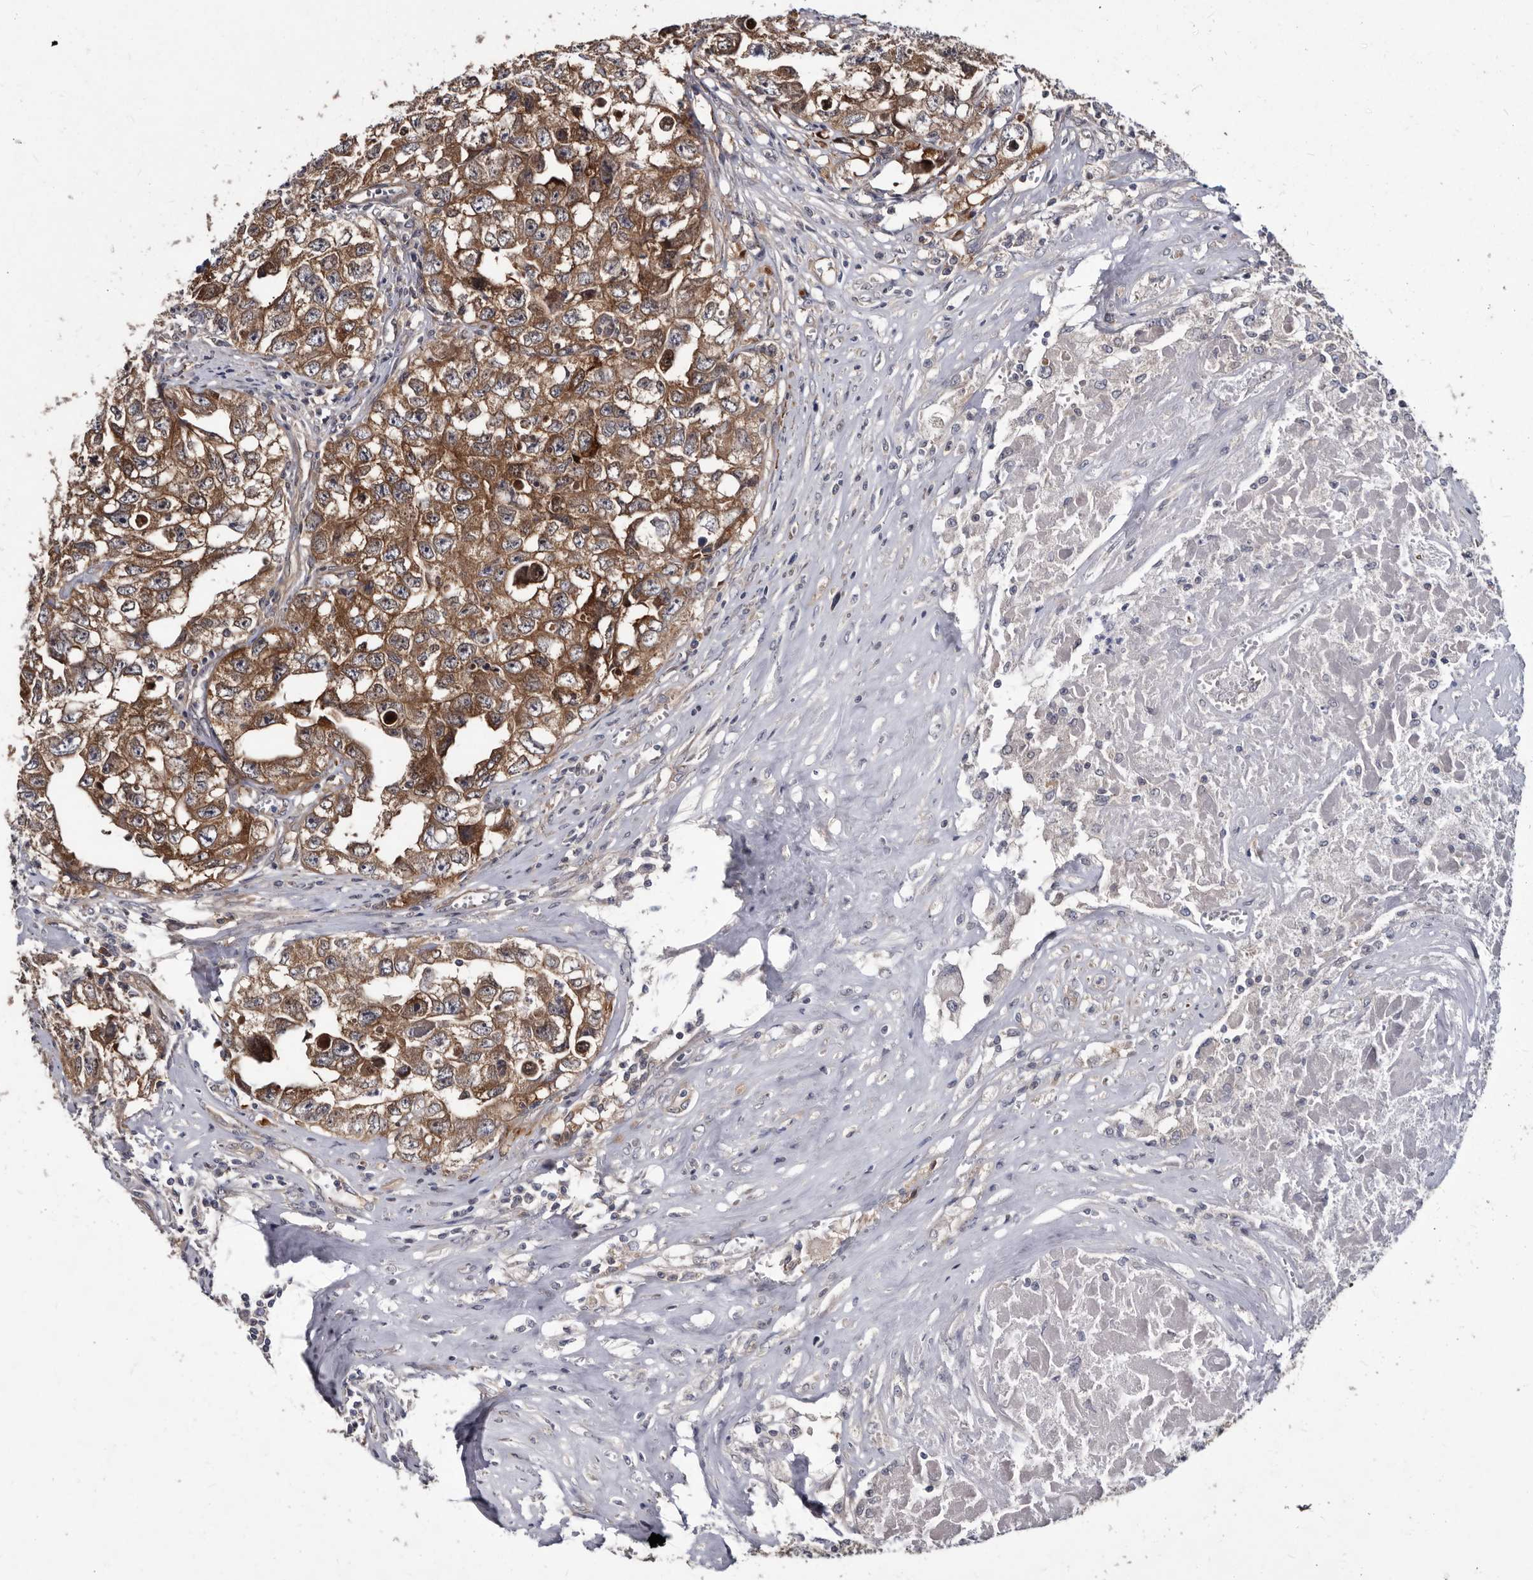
{"staining": {"intensity": "moderate", "quantity": ">75%", "location": "cytoplasmic/membranous"}, "tissue": "testis cancer", "cell_type": "Tumor cells", "image_type": "cancer", "snomed": [{"axis": "morphology", "description": "Seminoma, NOS"}, {"axis": "morphology", "description": "Carcinoma, Embryonal, NOS"}, {"axis": "topography", "description": "Testis"}], "caption": "Immunohistochemical staining of human testis embryonal carcinoma demonstrates medium levels of moderate cytoplasmic/membranous protein staining in about >75% of tumor cells.", "gene": "ABCF2", "patient": {"sex": "male", "age": 43}}